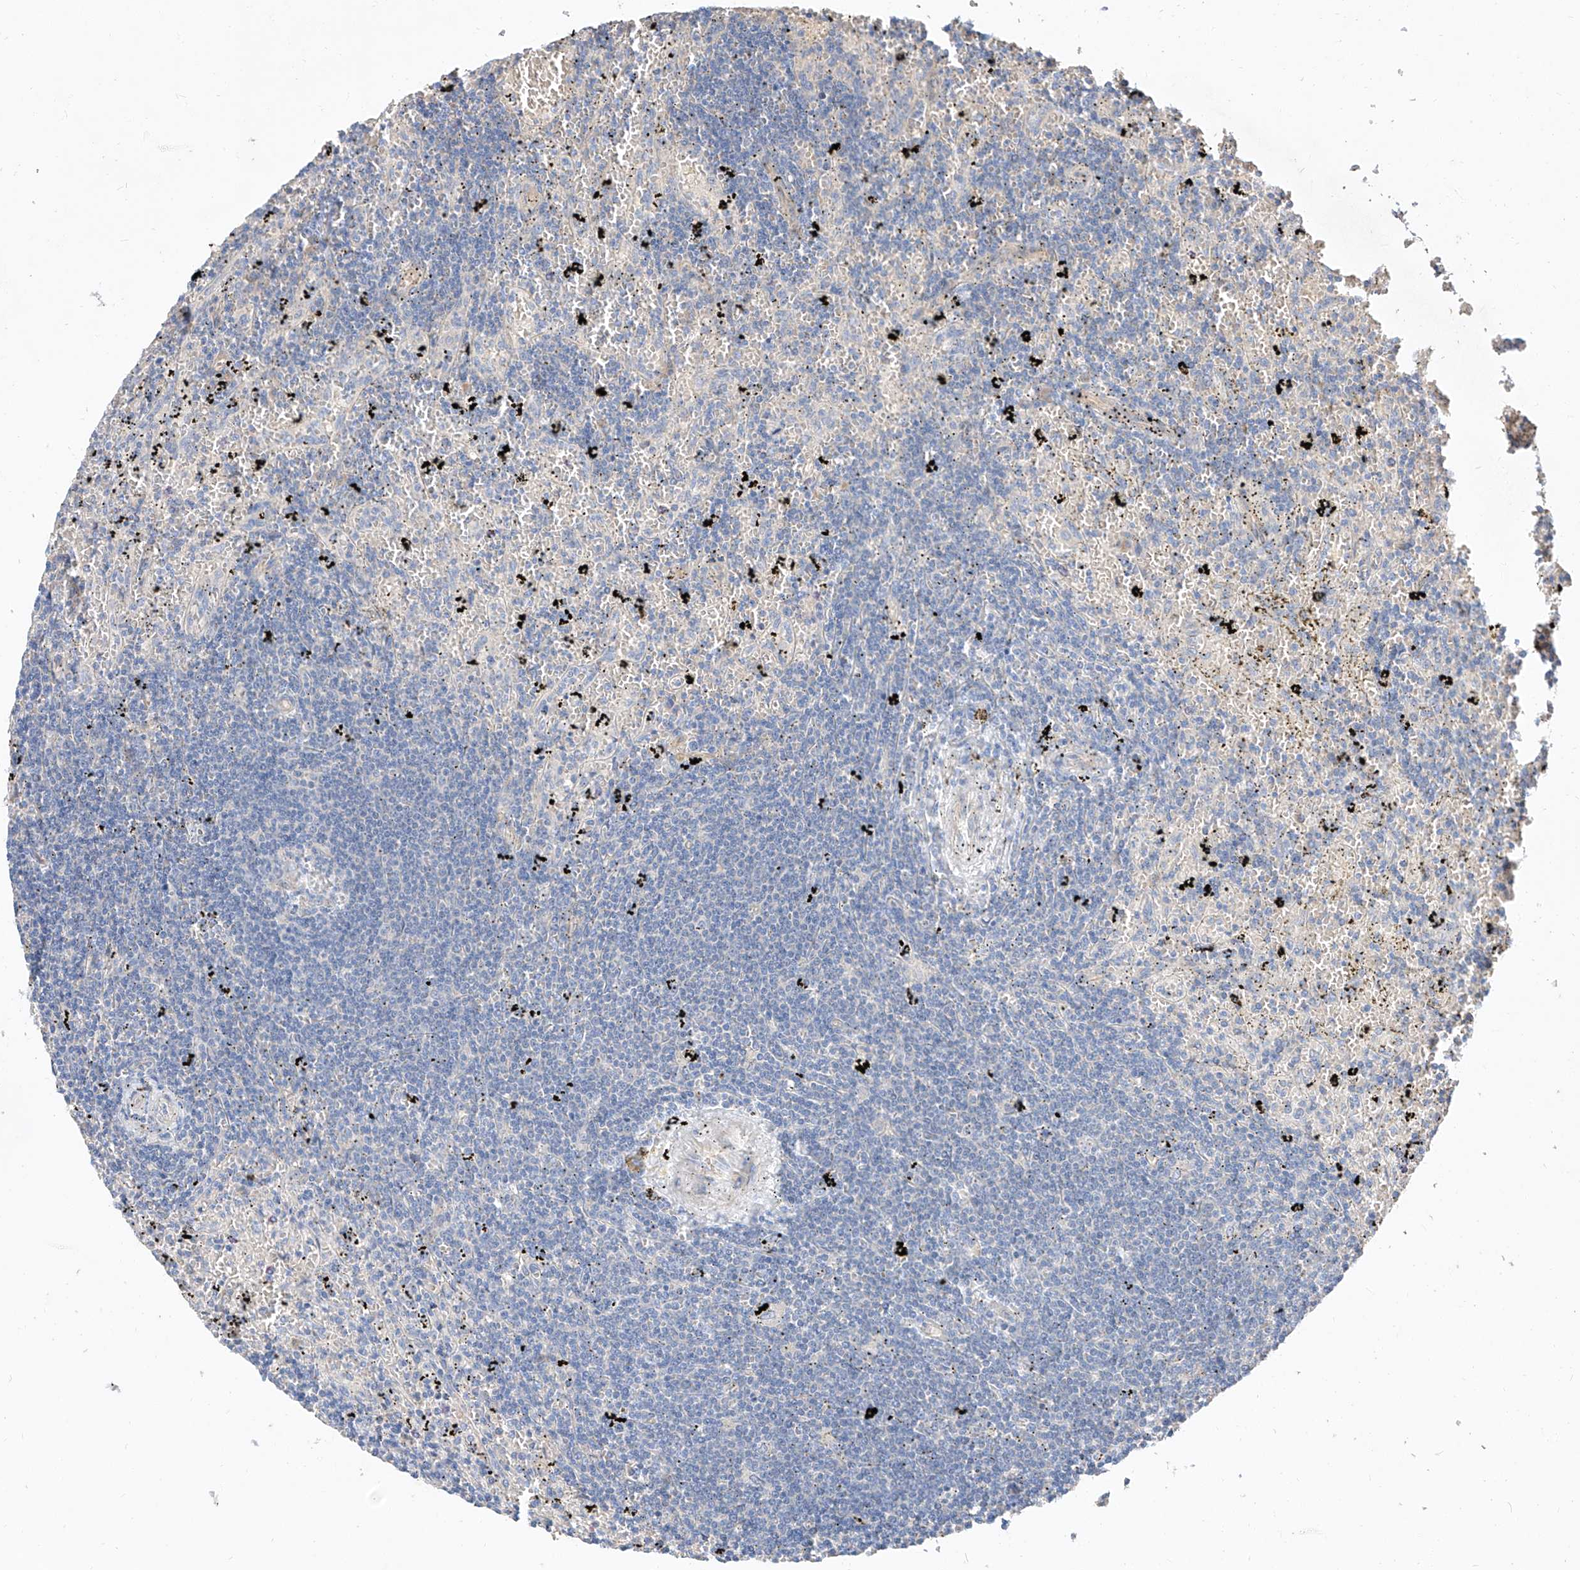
{"staining": {"intensity": "negative", "quantity": "none", "location": "none"}, "tissue": "lymphoma", "cell_type": "Tumor cells", "image_type": "cancer", "snomed": [{"axis": "morphology", "description": "Malignant lymphoma, non-Hodgkin's type, Low grade"}, {"axis": "topography", "description": "Spleen"}], "caption": "Immunohistochemistry (IHC) photomicrograph of lymphoma stained for a protein (brown), which shows no expression in tumor cells.", "gene": "DIRAS3", "patient": {"sex": "male", "age": 76}}